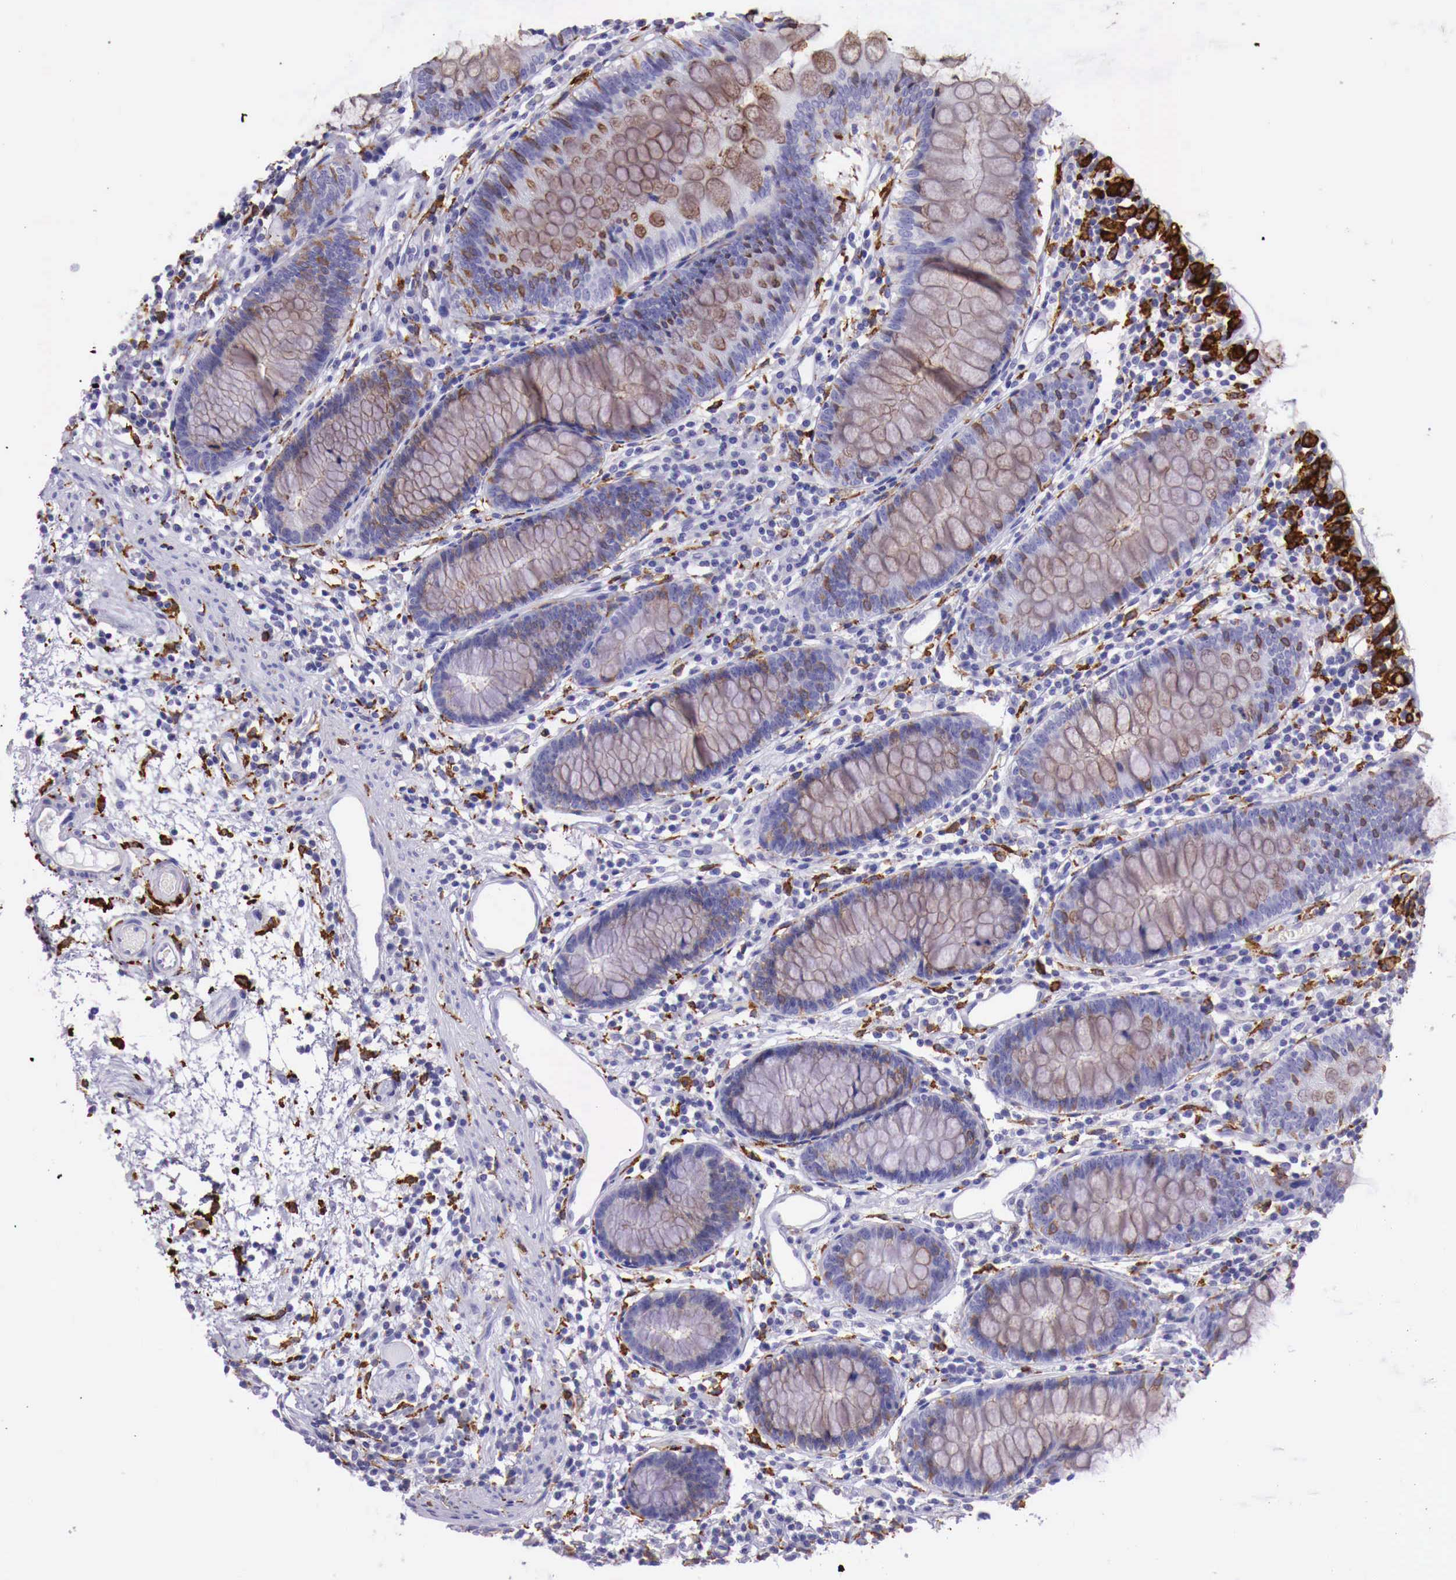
{"staining": {"intensity": "negative", "quantity": "none", "location": "none"}, "tissue": "colon", "cell_type": "Endothelial cells", "image_type": "normal", "snomed": [{"axis": "morphology", "description": "Normal tissue, NOS"}, {"axis": "topography", "description": "Colon"}], "caption": "An immunohistochemistry photomicrograph of benign colon is shown. There is no staining in endothelial cells of colon. Nuclei are stained in blue.", "gene": "MSR1", "patient": {"sex": "female", "age": 55}}